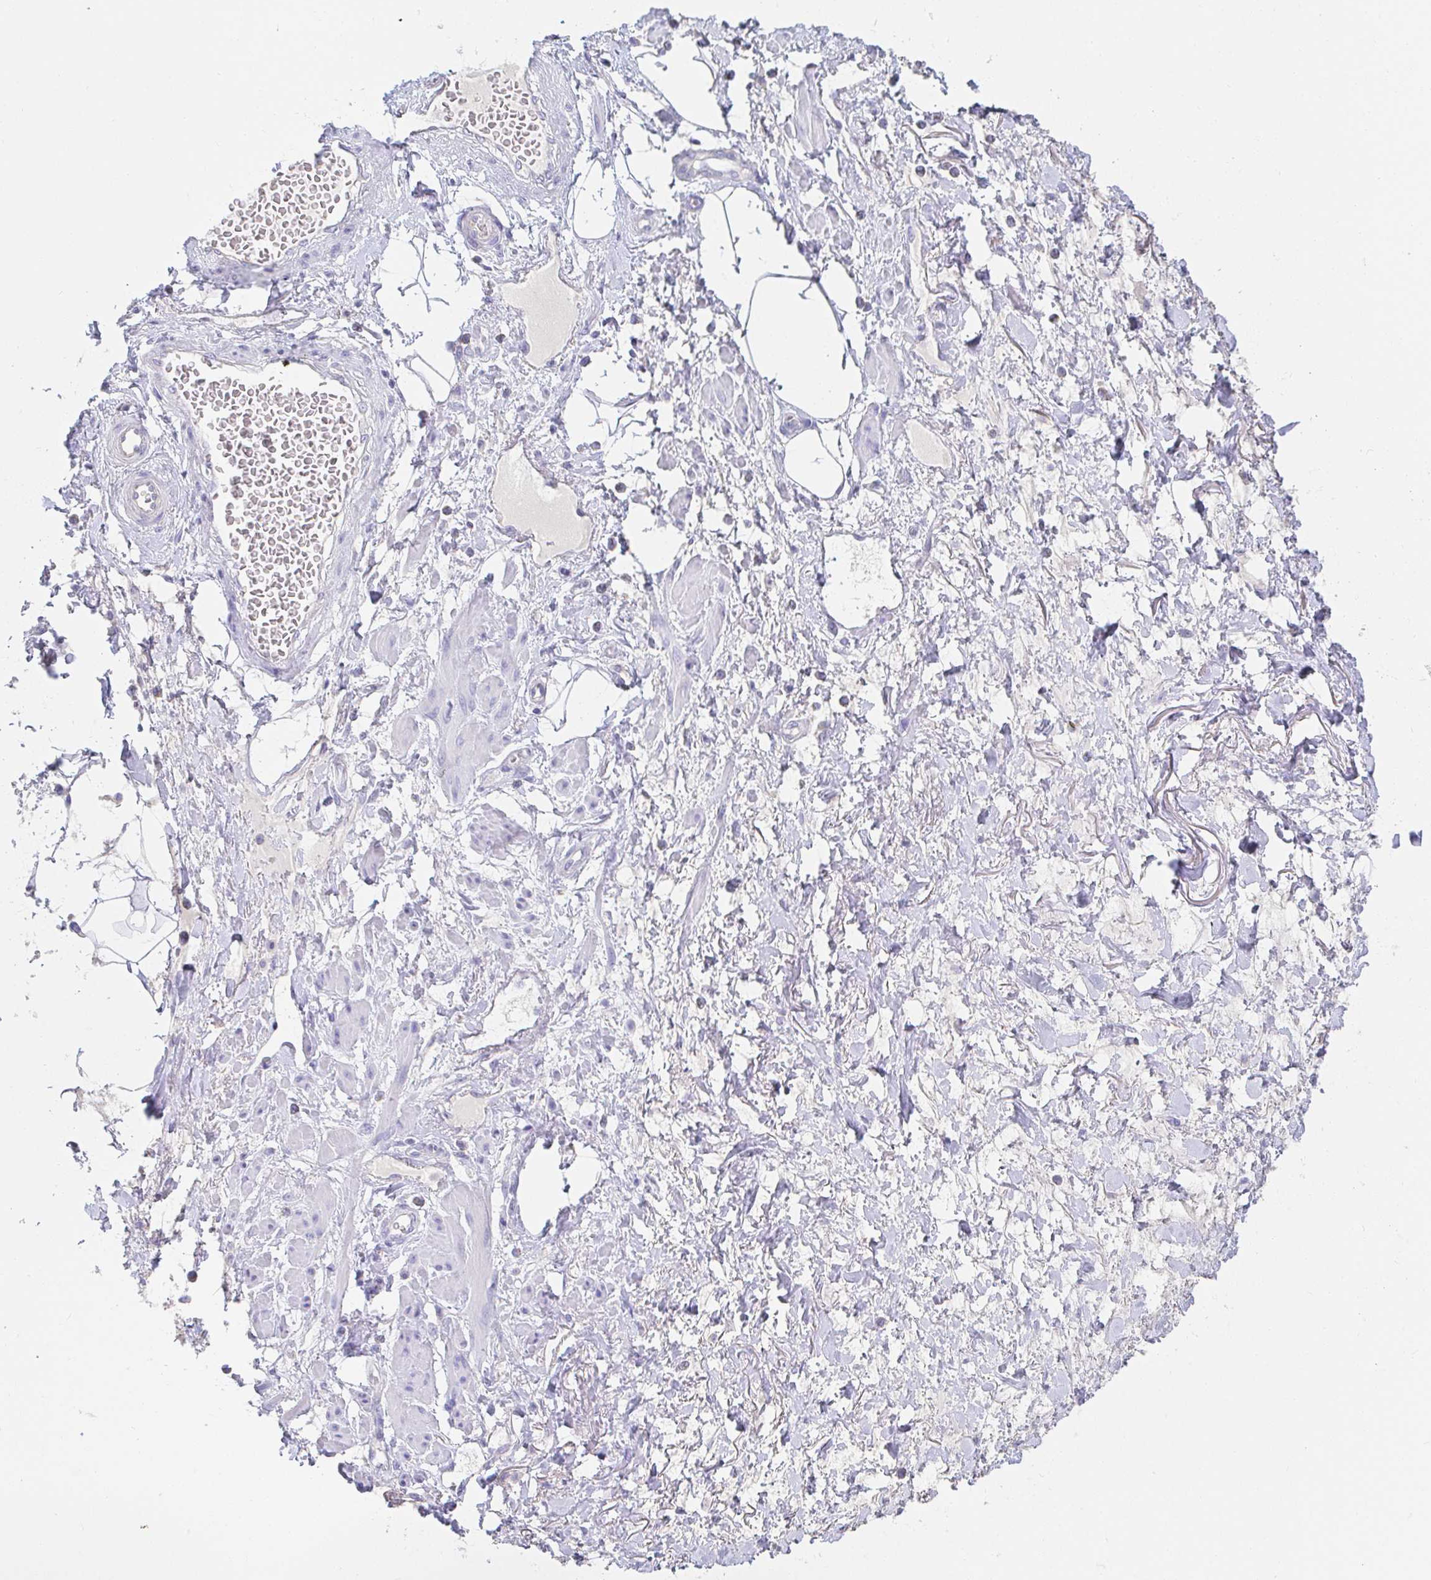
{"staining": {"intensity": "negative", "quantity": "none", "location": "none"}, "tissue": "adipose tissue", "cell_type": "Adipocytes", "image_type": "normal", "snomed": [{"axis": "morphology", "description": "Normal tissue, NOS"}, {"axis": "topography", "description": "Vagina"}, {"axis": "topography", "description": "Peripheral nerve tissue"}], "caption": "Immunohistochemistry (IHC) histopathology image of normal human adipose tissue stained for a protein (brown), which displays no positivity in adipocytes.", "gene": "PDE6B", "patient": {"sex": "female", "age": 71}}